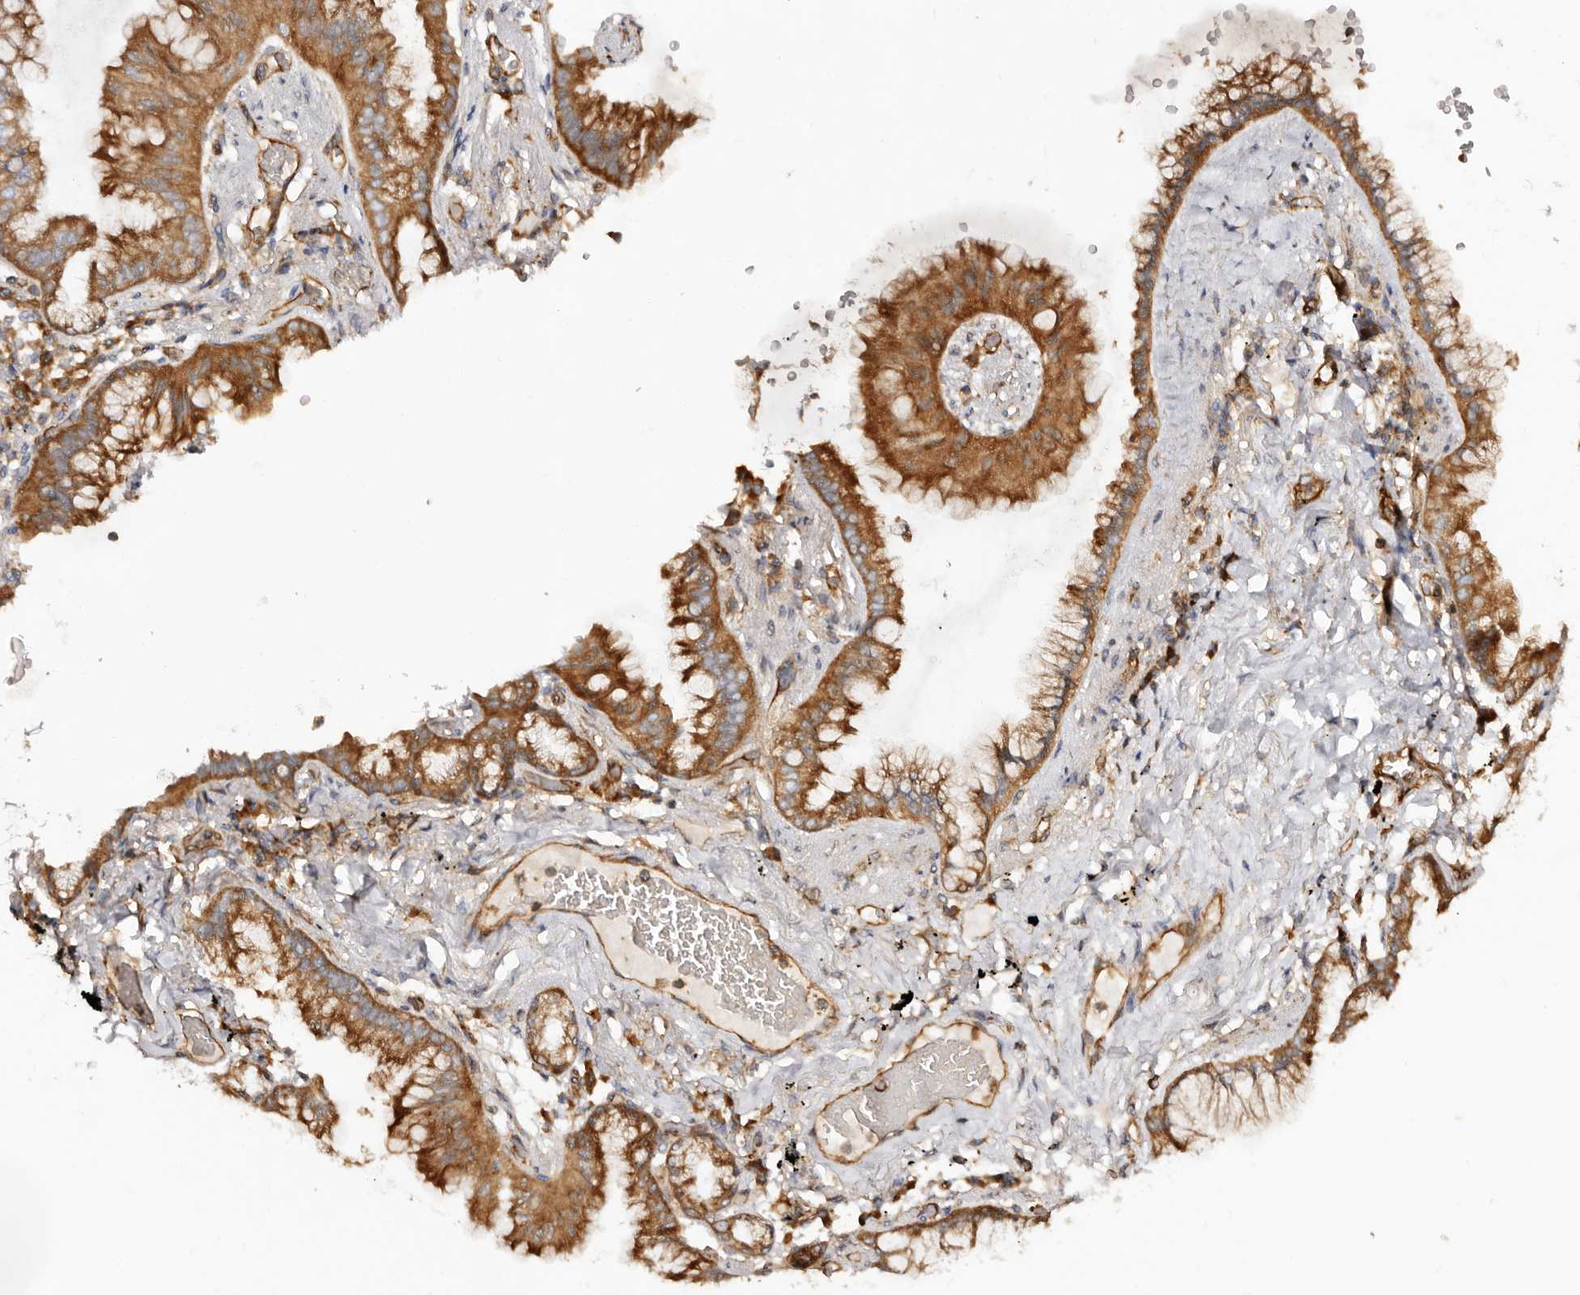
{"staining": {"intensity": "strong", "quantity": ">75%", "location": "cytoplasmic/membranous"}, "tissue": "lung cancer", "cell_type": "Tumor cells", "image_type": "cancer", "snomed": [{"axis": "morphology", "description": "Adenocarcinoma, NOS"}, {"axis": "topography", "description": "Lung"}], "caption": "An immunohistochemistry photomicrograph of neoplastic tissue is shown. Protein staining in brown labels strong cytoplasmic/membranous positivity in adenocarcinoma (lung) within tumor cells. The staining was performed using DAB (3,3'-diaminobenzidine), with brown indicating positive protein expression. Nuclei are stained blue with hematoxylin.", "gene": "RPS6", "patient": {"sex": "female", "age": 70}}